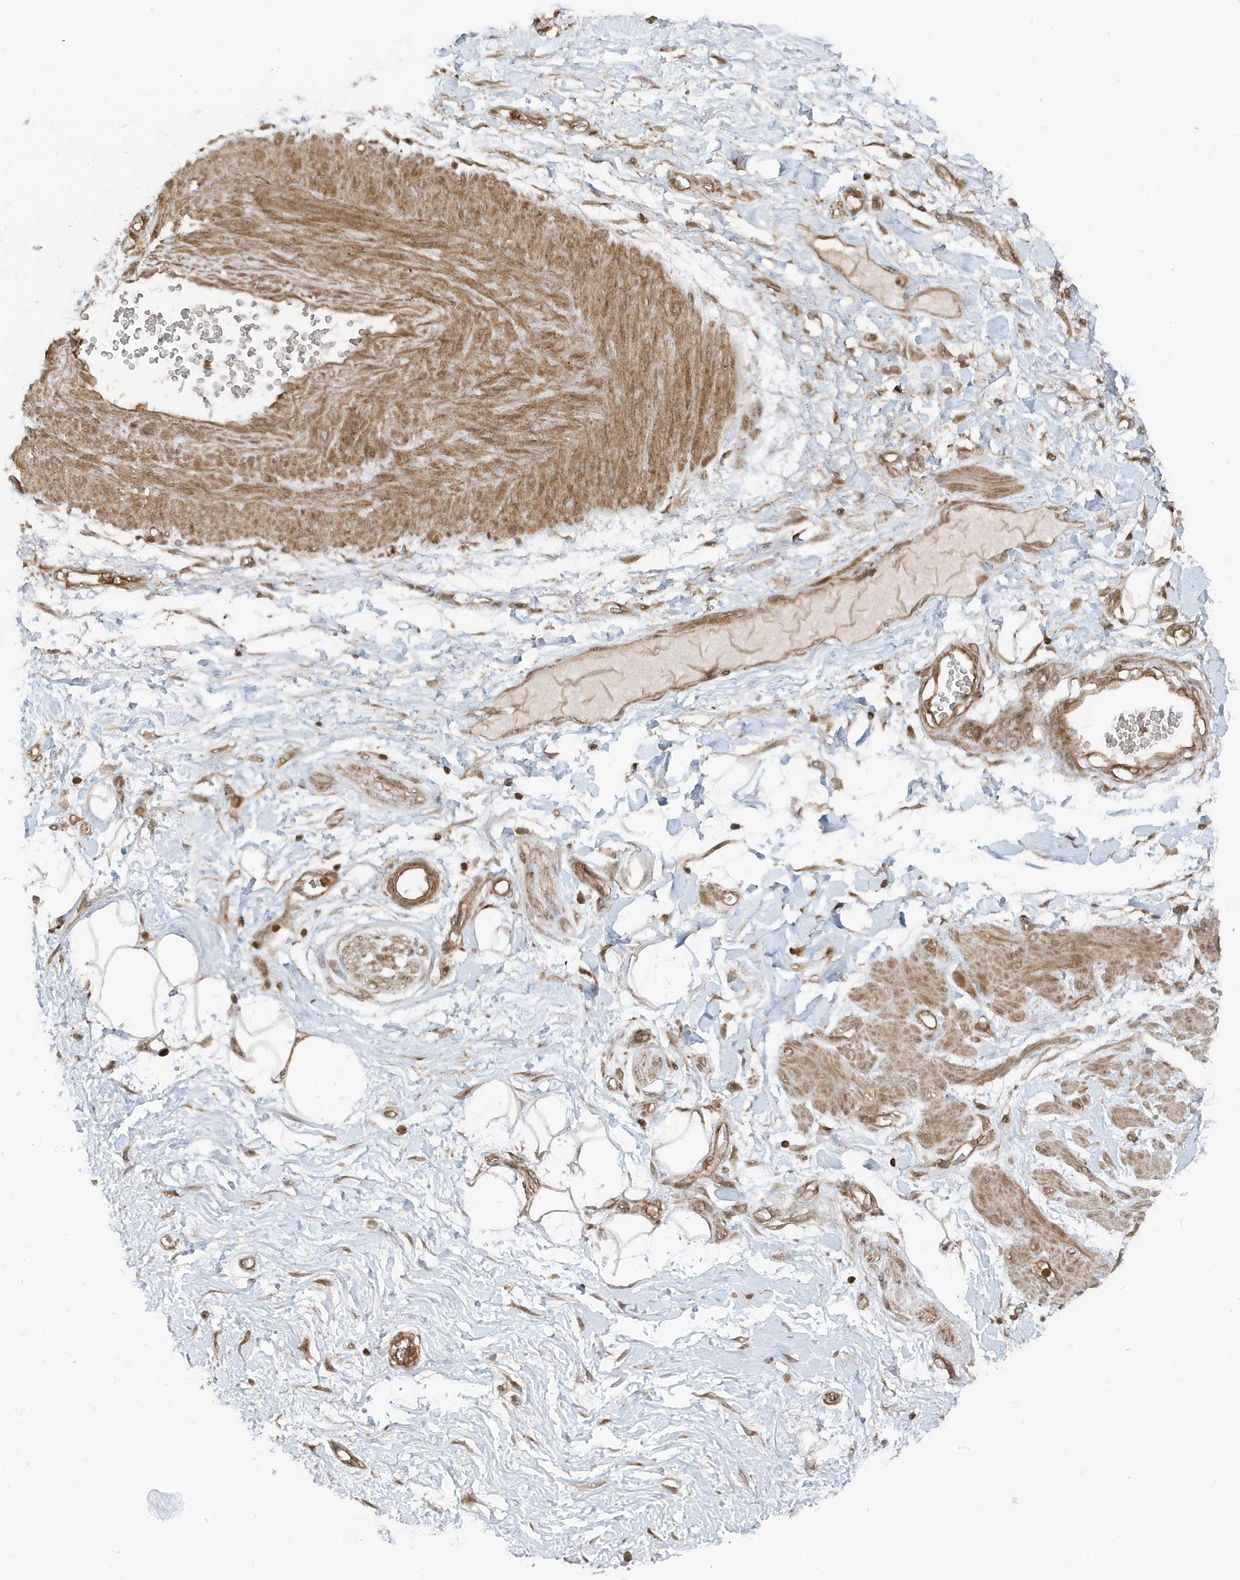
{"staining": {"intensity": "moderate", "quantity": ">75%", "location": "cytoplasmic/membranous"}, "tissue": "adipose tissue", "cell_type": "Adipocytes", "image_type": "normal", "snomed": [{"axis": "morphology", "description": "Normal tissue, NOS"}, {"axis": "morphology", "description": "Adenocarcinoma, NOS"}, {"axis": "topography", "description": "Pancreas"}, {"axis": "topography", "description": "Peripheral nerve tissue"}], "caption": "An image of adipose tissue stained for a protein demonstrates moderate cytoplasmic/membranous brown staining in adipocytes. (brown staining indicates protein expression, while blue staining denotes nuclei).", "gene": "ASAP1", "patient": {"sex": "male", "age": 59}}